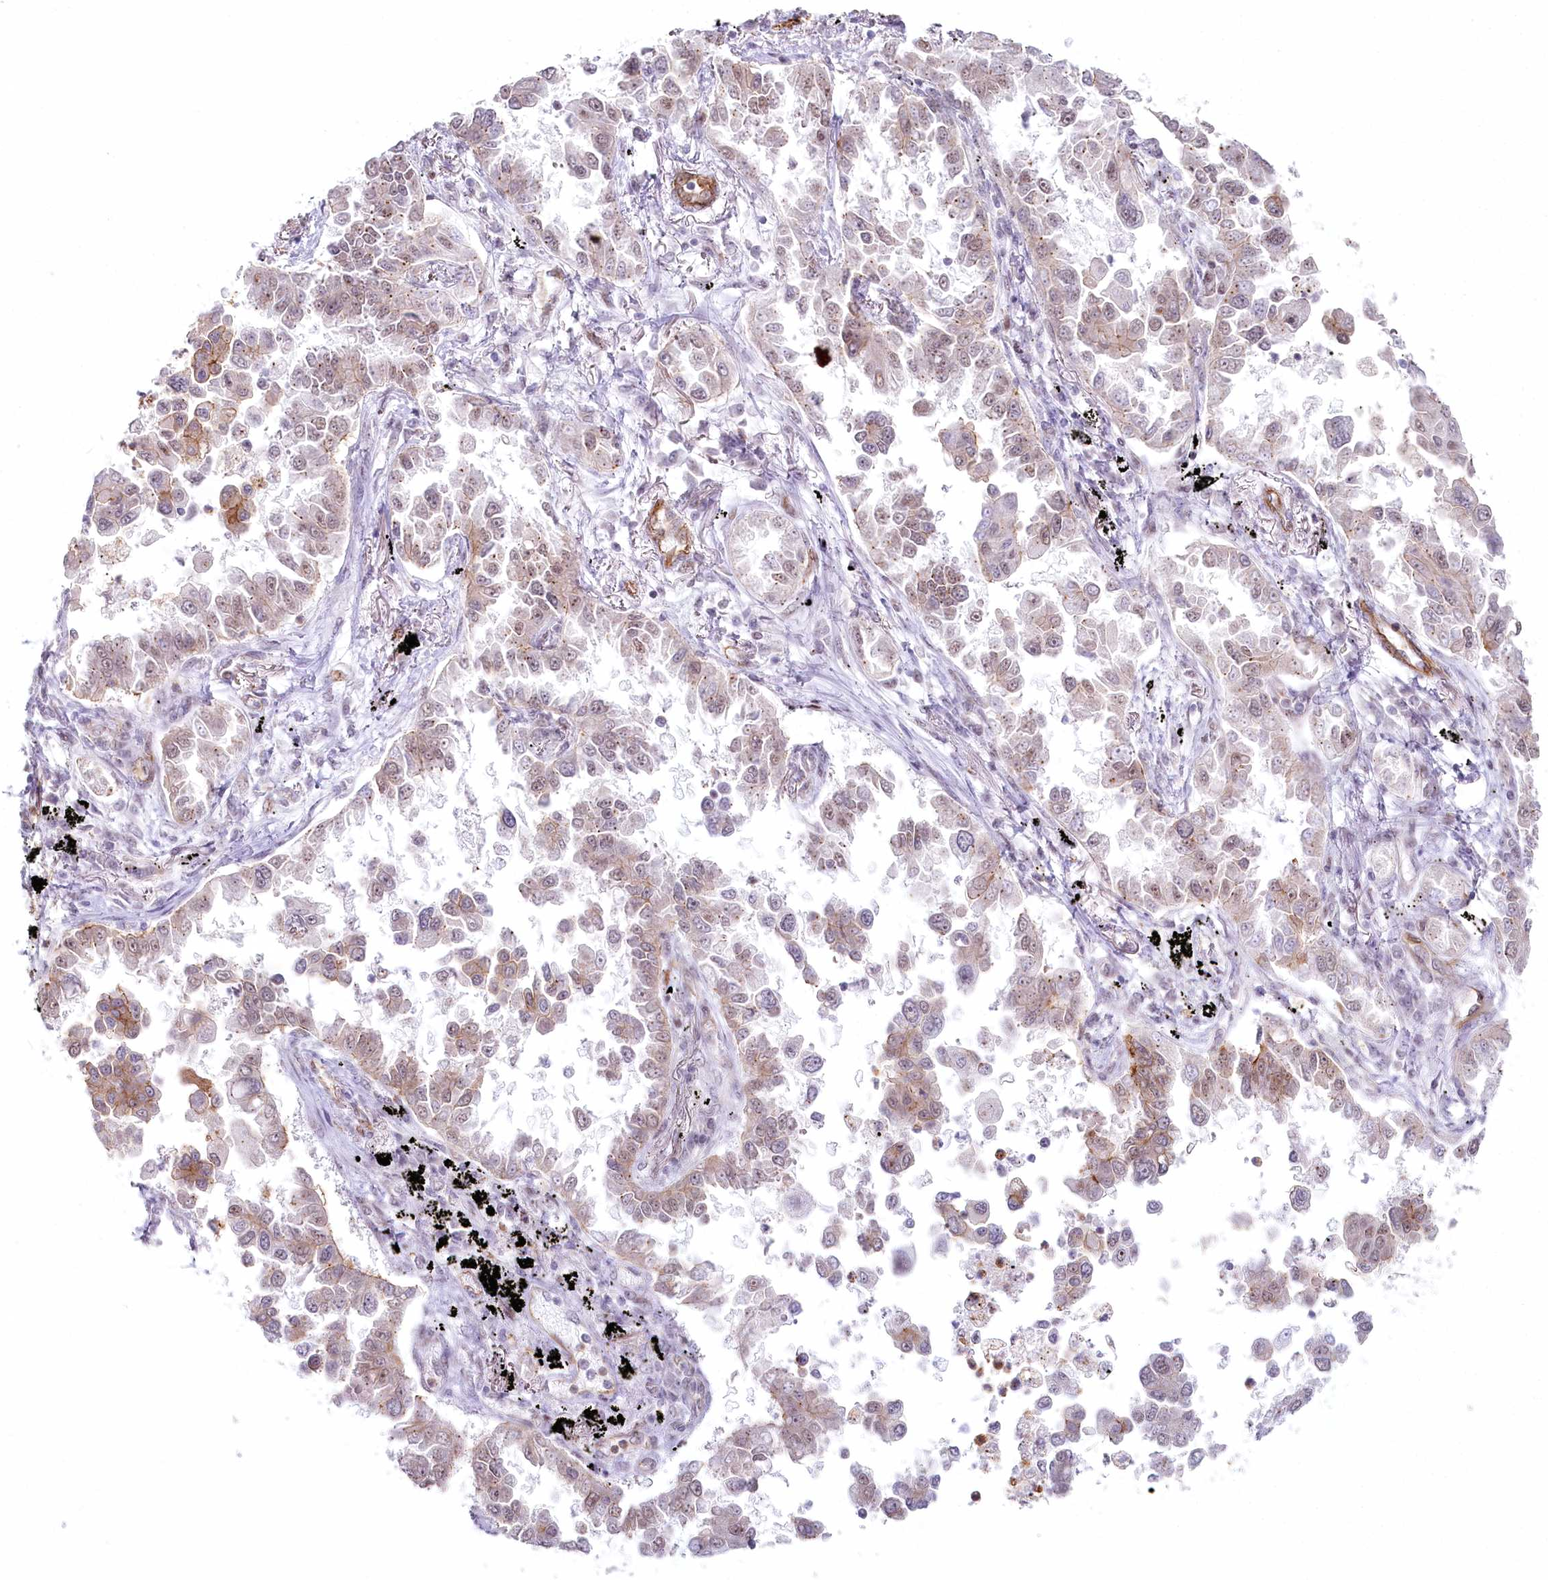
{"staining": {"intensity": "strong", "quantity": "25%-75%", "location": "cytoplasmic/membranous"}, "tissue": "lung cancer", "cell_type": "Tumor cells", "image_type": "cancer", "snomed": [{"axis": "morphology", "description": "Adenocarcinoma, NOS"}, {"axis": "topography", "description": "Lung"}], "caption": "Immunohistochemical staining of human lung cancer (adenocarcinoma) displays strong cytoplasmic/membranous protein expression in approximately 25%-75% of tumor cells. The staining was performed using DAB (3,3'-diaminobenzidine), with brown indicating positive protein expression. Nuclei are stained blue with hematoxylin.", "gene": "ABHD8", "patient": {"sex": "female", "age": 67}}